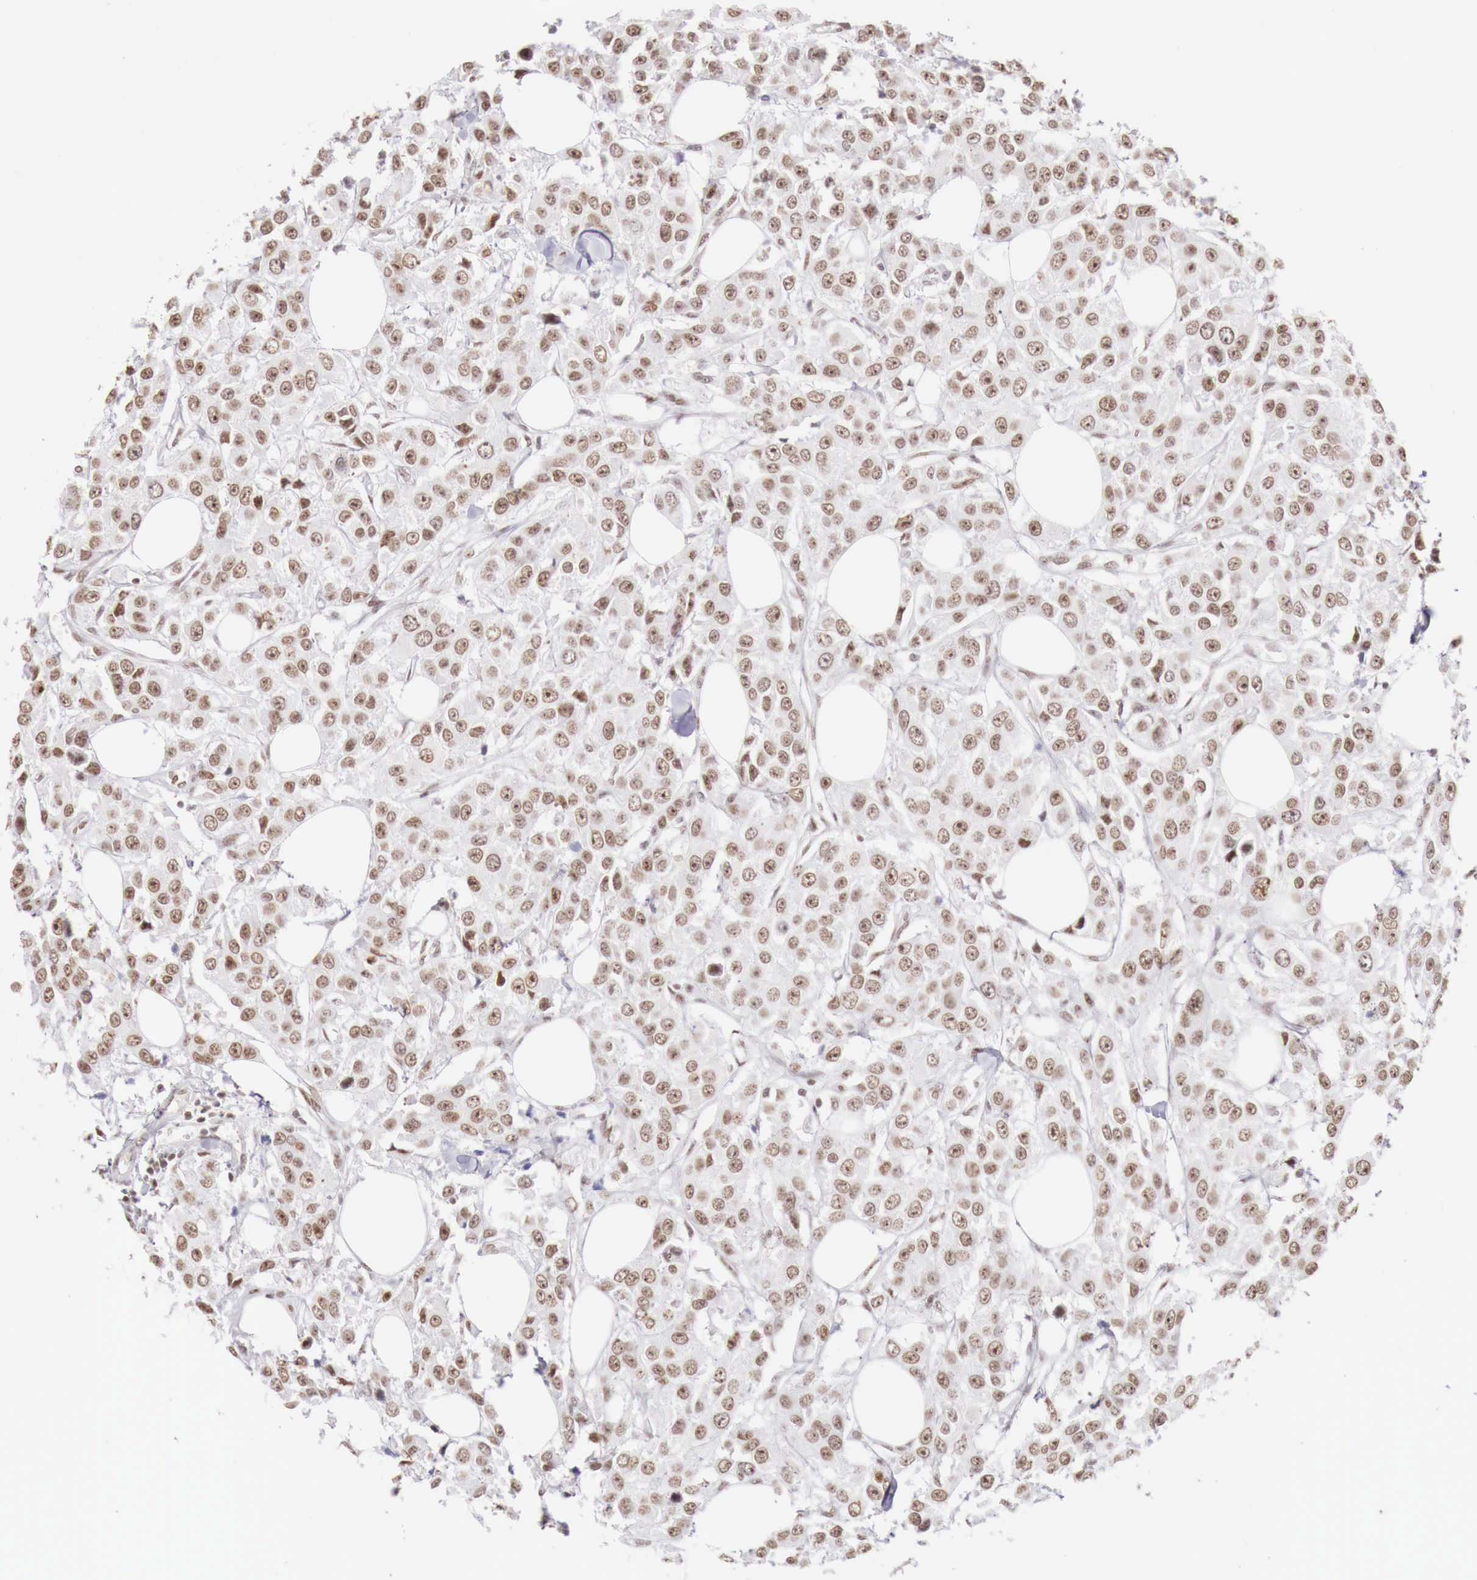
{"staining": {"intensity": "weak", "quantity": ">75%", "location": "nuclear"}, "tissue": "breast cancer", "cell_type": "Tumor cells", "image_type": "cancer", "snomed": [{"axis": "morphology", "description": "Duct carcinoma"}, {"axis": "topography", "description": "Breast"}], "caption": "Immunohistochemical staining of human breast invasive ductal carcinoma demonstrates weak nuclear protein staining in about >75% of tumor cells.", "gene": "PHF14", "patient": {"sex": "female", "age": 58}}